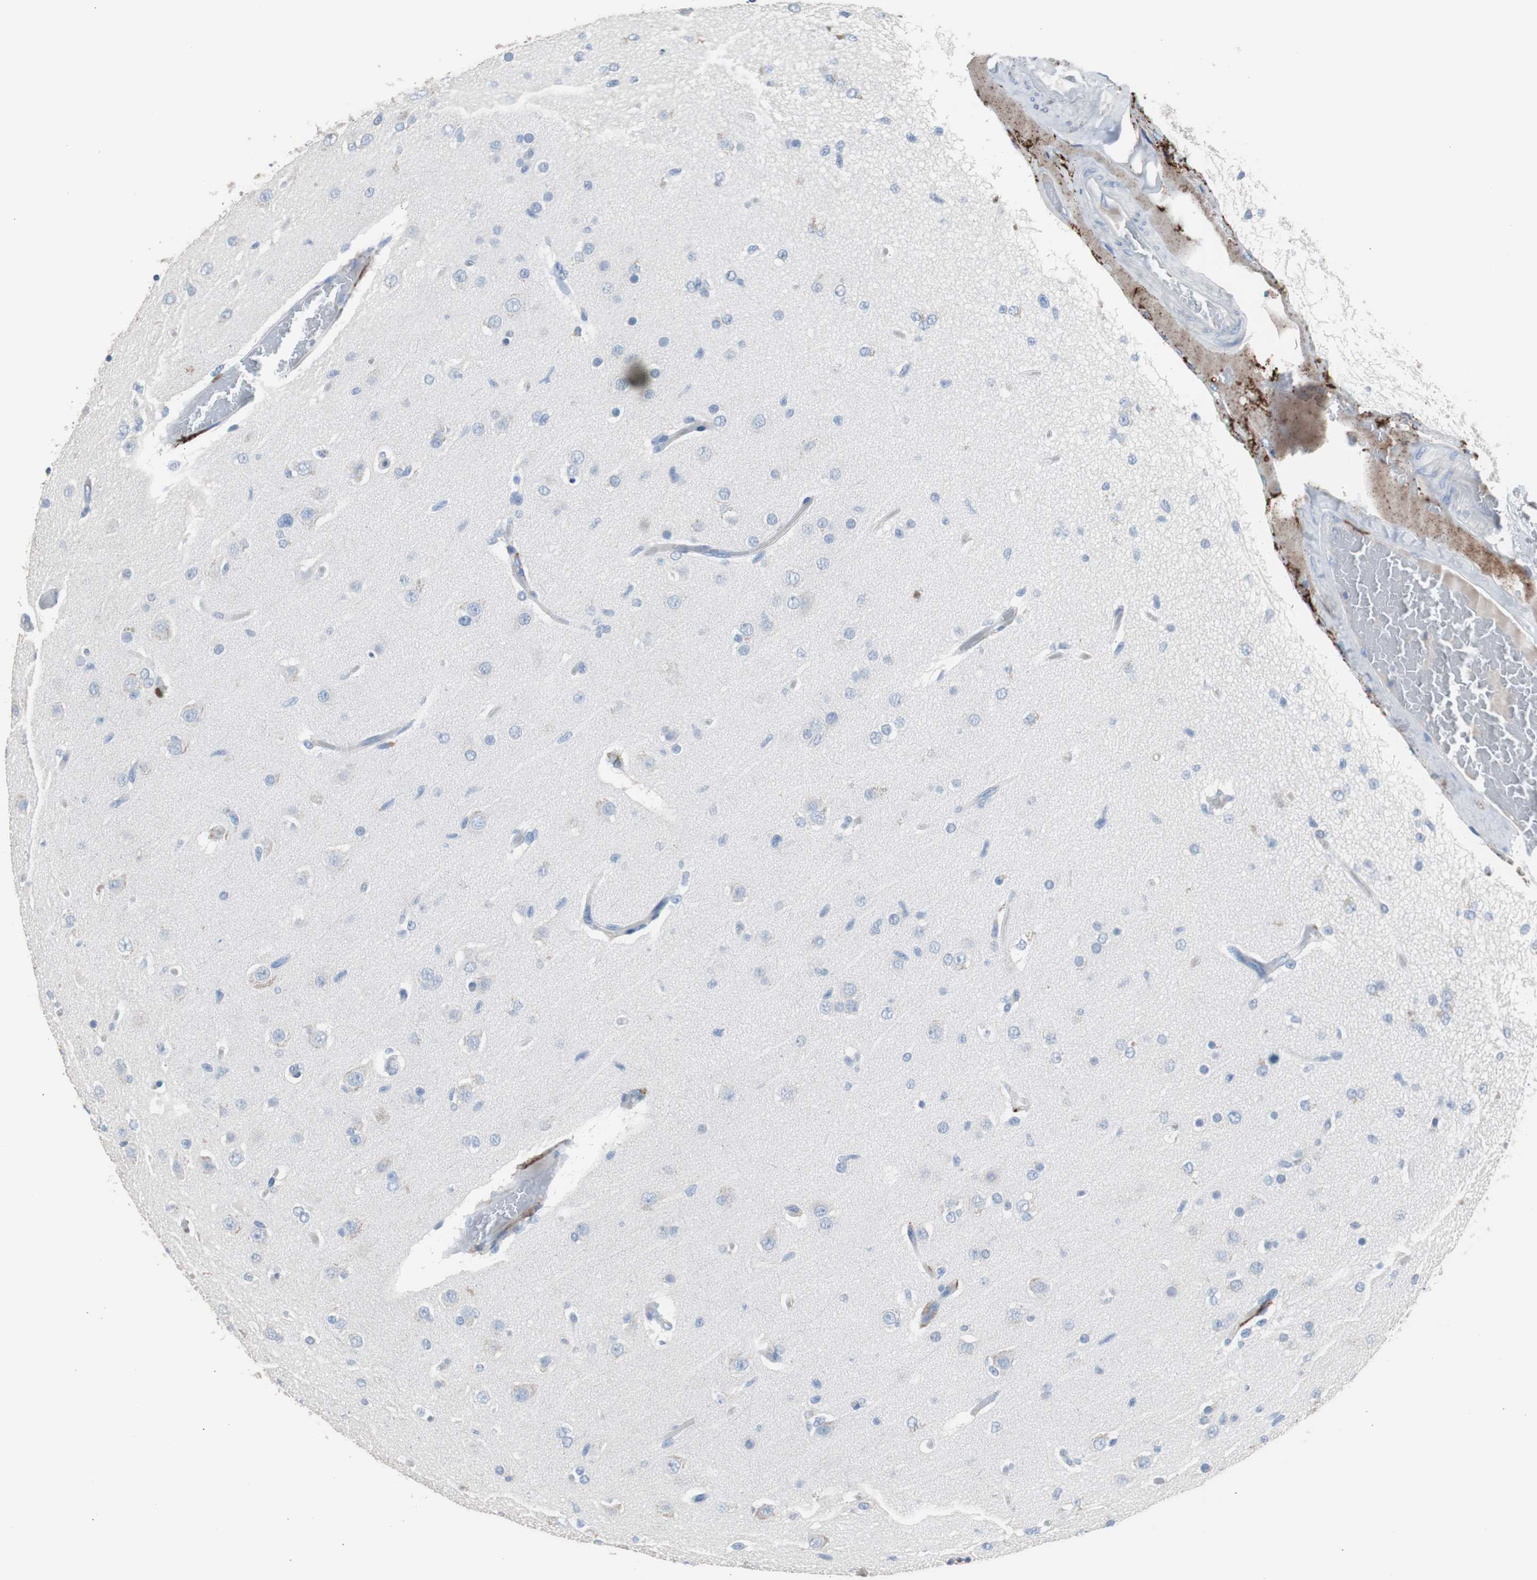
{"staining": {"intensity": "negative", "quantity": "none", "location": "none"}, "tissue": "glioma", "cell_type": "Tumor cells", "image_type": "cancer", "snomed": [{"axis": "morphology", "description": "Glioma, malignant, High grade"}, {"axis": "topography", "description": "Brain"}], "caption": "Immunohistochemical staining of malignant glioma (high-grade) shows no significant expression in tumor cells.", "gene": "FCGR2B", "patient": {"sex": "male", "age": 33}}